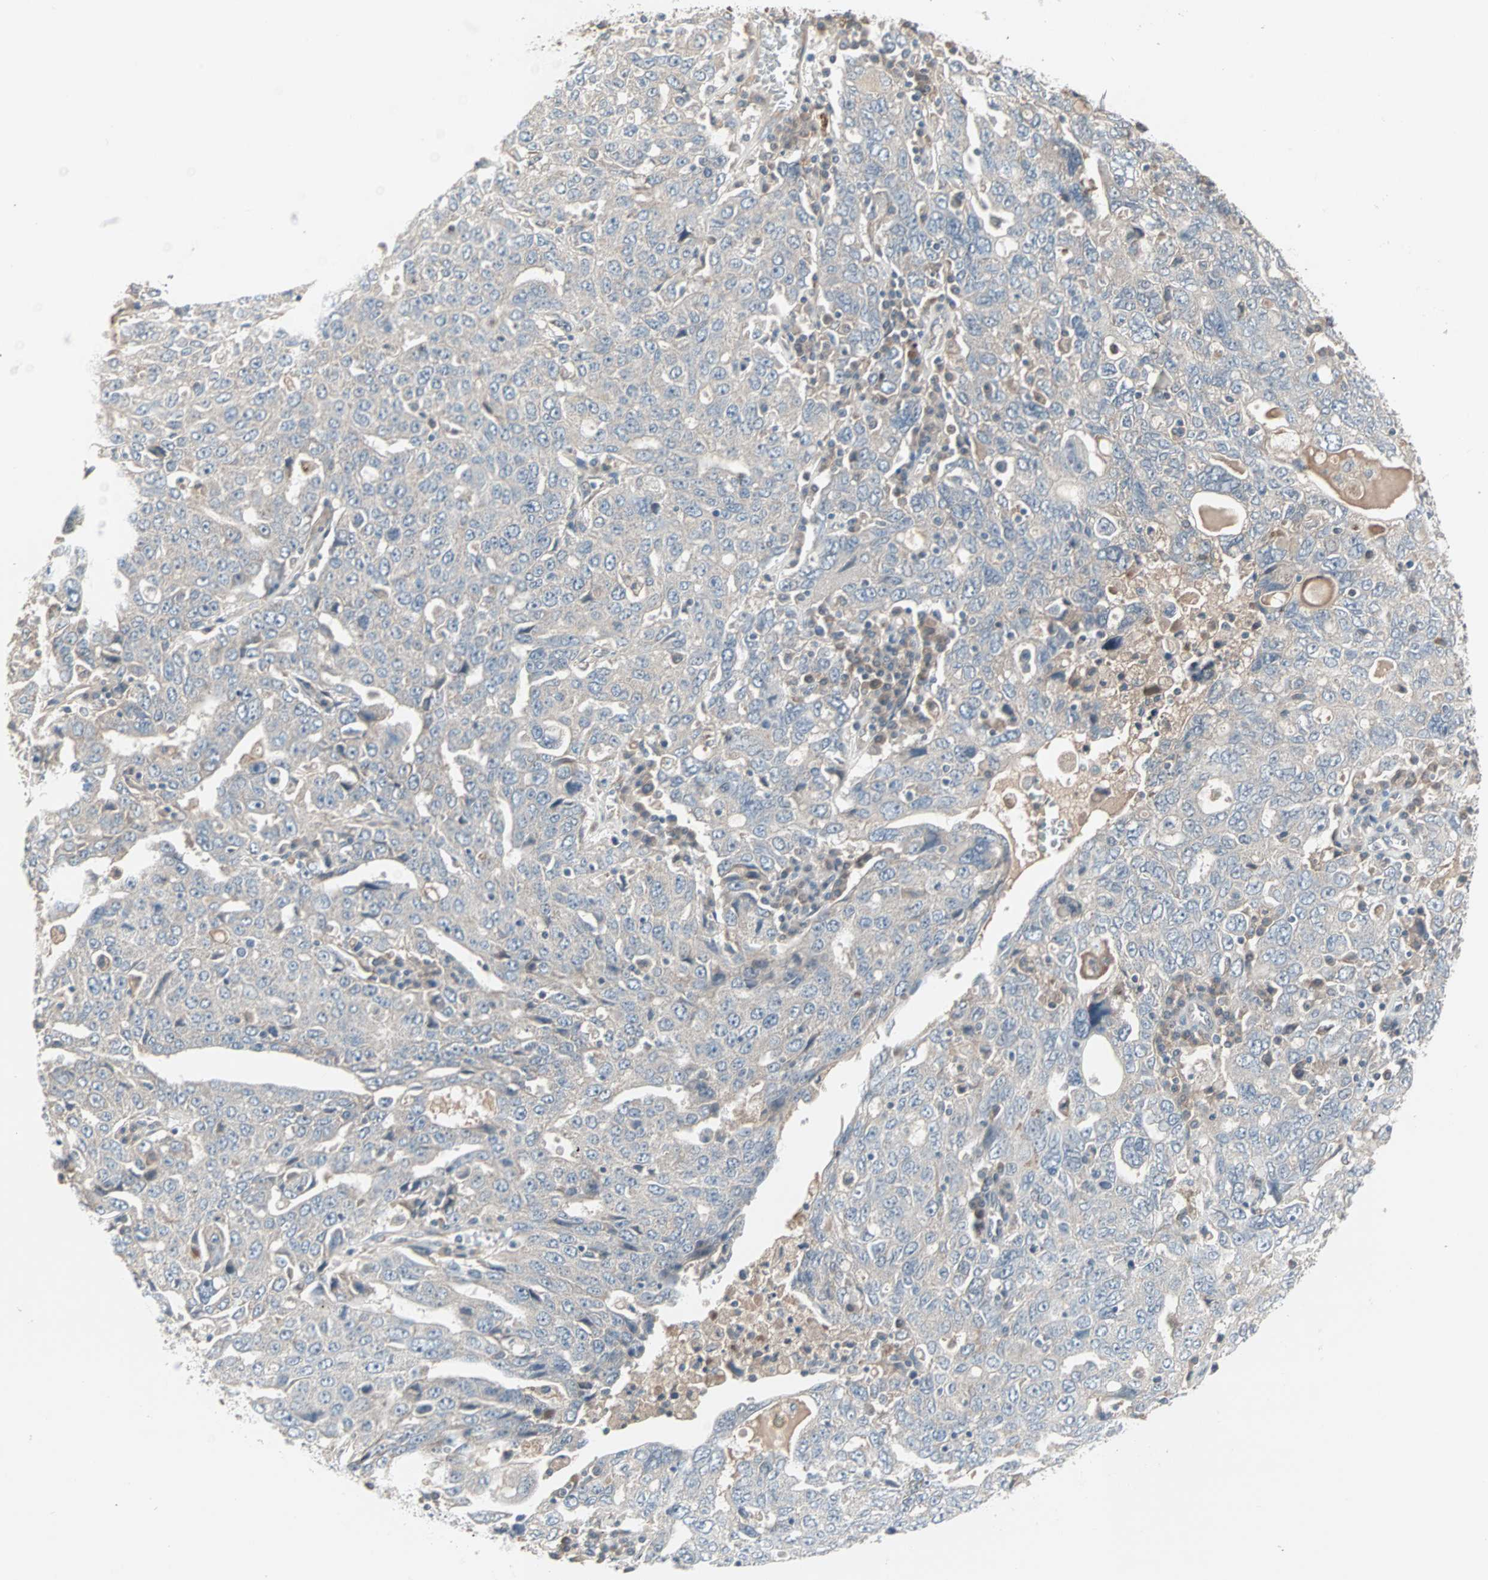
{"staining": {"intensity": "negative", "quantity": "none", "location": "none"}, "tissue": "ovarian cancer", "cell_type": "Tumor cells", "image_type": "cancer", "snomed": [{"axis": "morphology", "description": "Carcinoma, endometroid"}, {"axis": "topography", "description": "Ovary"}], "caption": "The IHC photomicrograph has no significant staining in tumor cells of ovarian endometroid carcinoma tissue.", "gene": "JMJD7-PLA2G4B", "patient": {"sex": "female", "age": 62}}